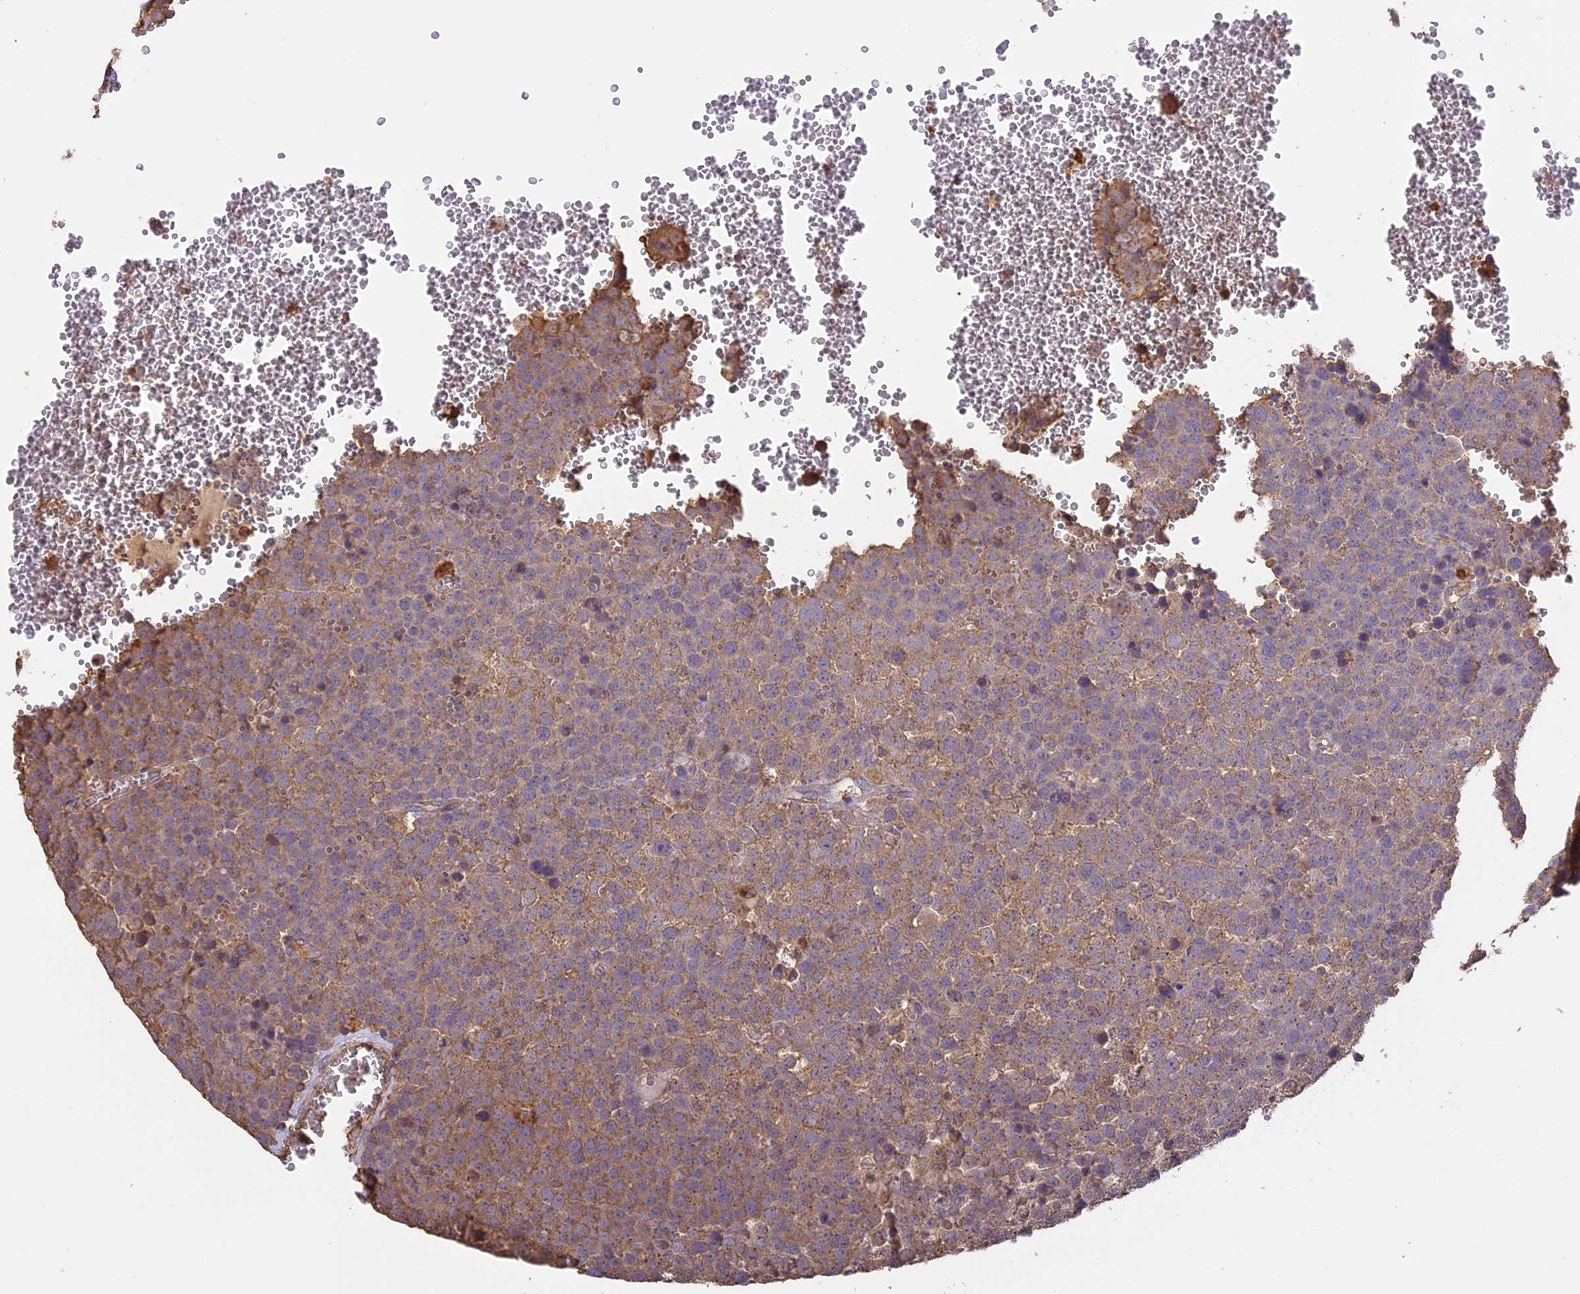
{"staining": {"intensity": "moderate", "quantity": "<25%", "location": "cytoplasmic/membranous"}, "tissue": "testis cancer", "cell_type": "Tumor cells", "image_type": "cancer", "snomed": [{"axis": "morphology", "description": "Seminoma, NOS"}, {"axis": "topography", "description": "Testis"}], "caption": "A high-resolution image shows immunohistochemistry staining of seminoma (testis), which exhibits moderate cytoplasmic/membranous staining in about <25% of tumor cells.", "gene": "ARHGAP19", "patient": {"sex": "male", "age": 71}}